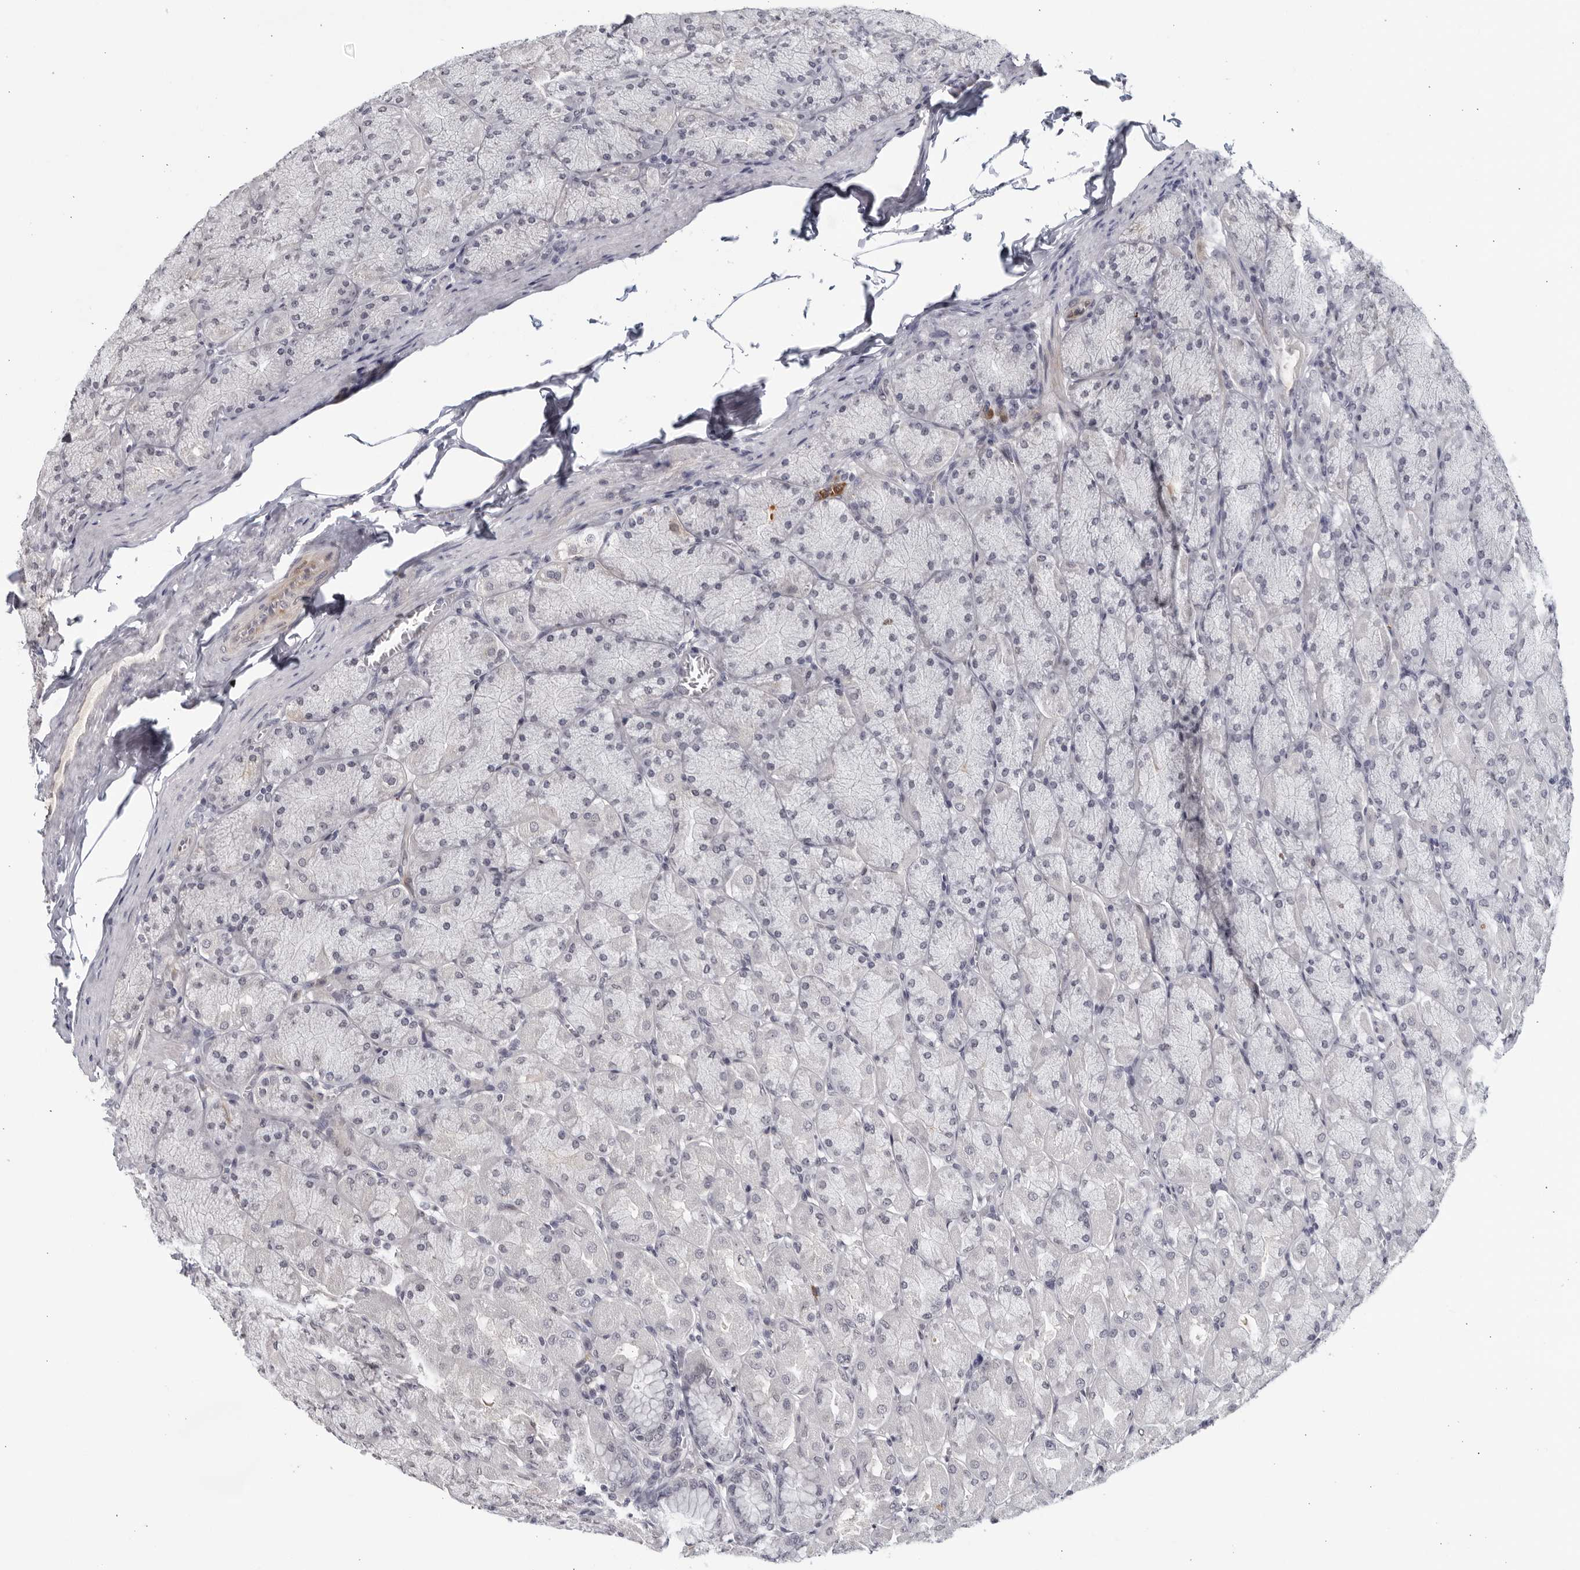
{"staining": {"intensity": "weak", "quantity": "<25%", "location": "cytoplasmic/membranous,nuclear"}, "tissue": "stomach", "cell_type": "Glandular cells", "image_type": "normal", "snomed": [{"axis": "morphology", "description": "Normal tissue, NOS"}, {"axis": "topography", "description": "Stomach, upper"}], "caption": "Immunohistochemistry photomicrograph of benign stomach: human stomach stained with DAB exhibits no significant protein staining in glandular cells. Nuclei are stained in blue.", "gene": "STRADB", "patient": {"sex": "female", "age": 56}}